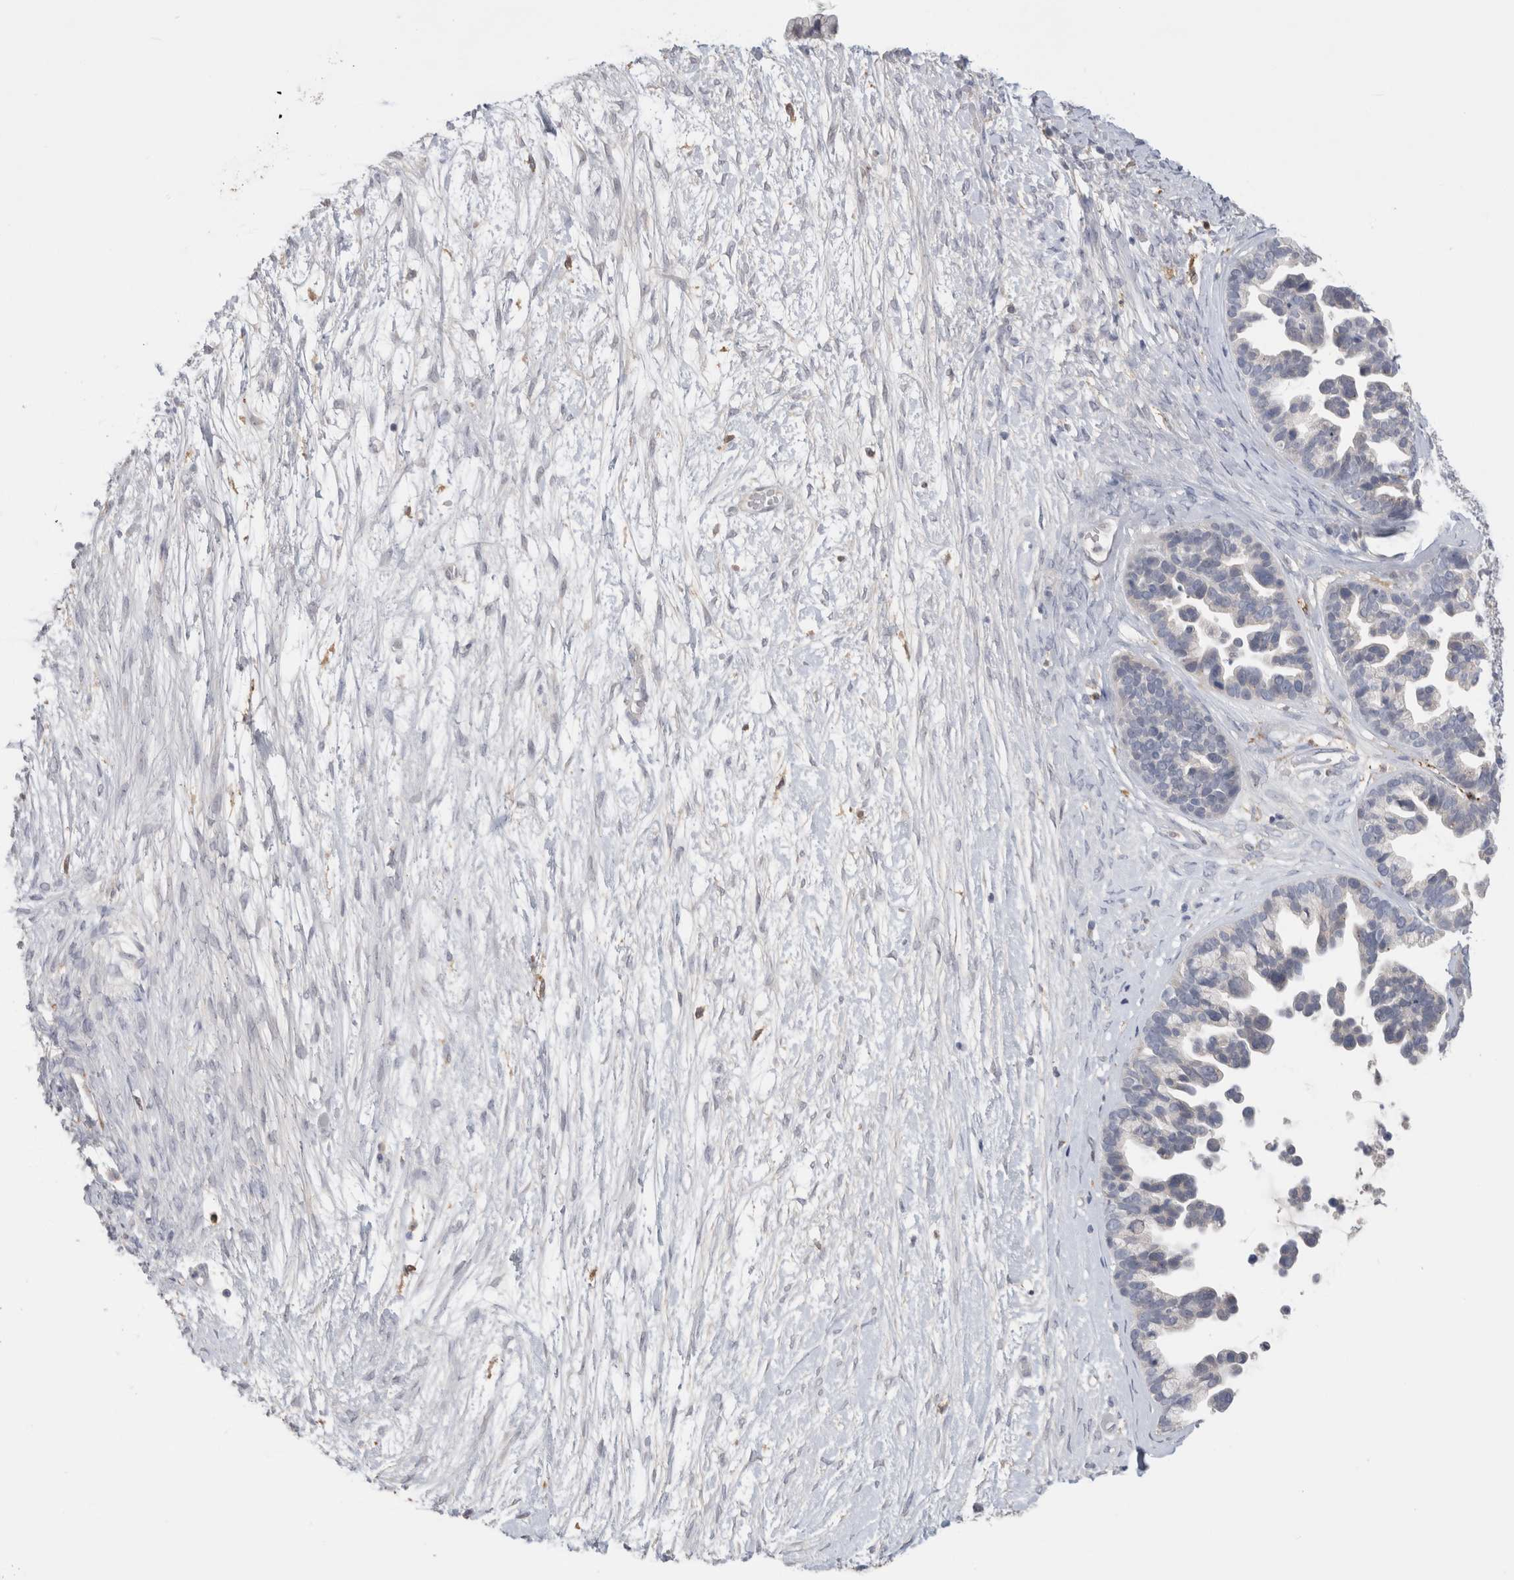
{"staining": {"intensity": "negative", "quantity": "none", "location": "none"}, "tissue": "ovarian cancer", "cell_type": "Tumor cells", "image_type": "cancer", "snomed": [{"axis": "morphology", "description": "Cystadenocarcinoma, serous, NOS"}, {"axis": "topography", "description": "Ovary"}], "caption": "Immunohistochemistry histopathology image of neoplastic tissue: serous cystadenocarcinoma (ovarian) stained with DAB demonstrates no significant protein expression in tumor cells.", "gene": "HPGDS", "patient": {"sex": "female", "age": 56}}